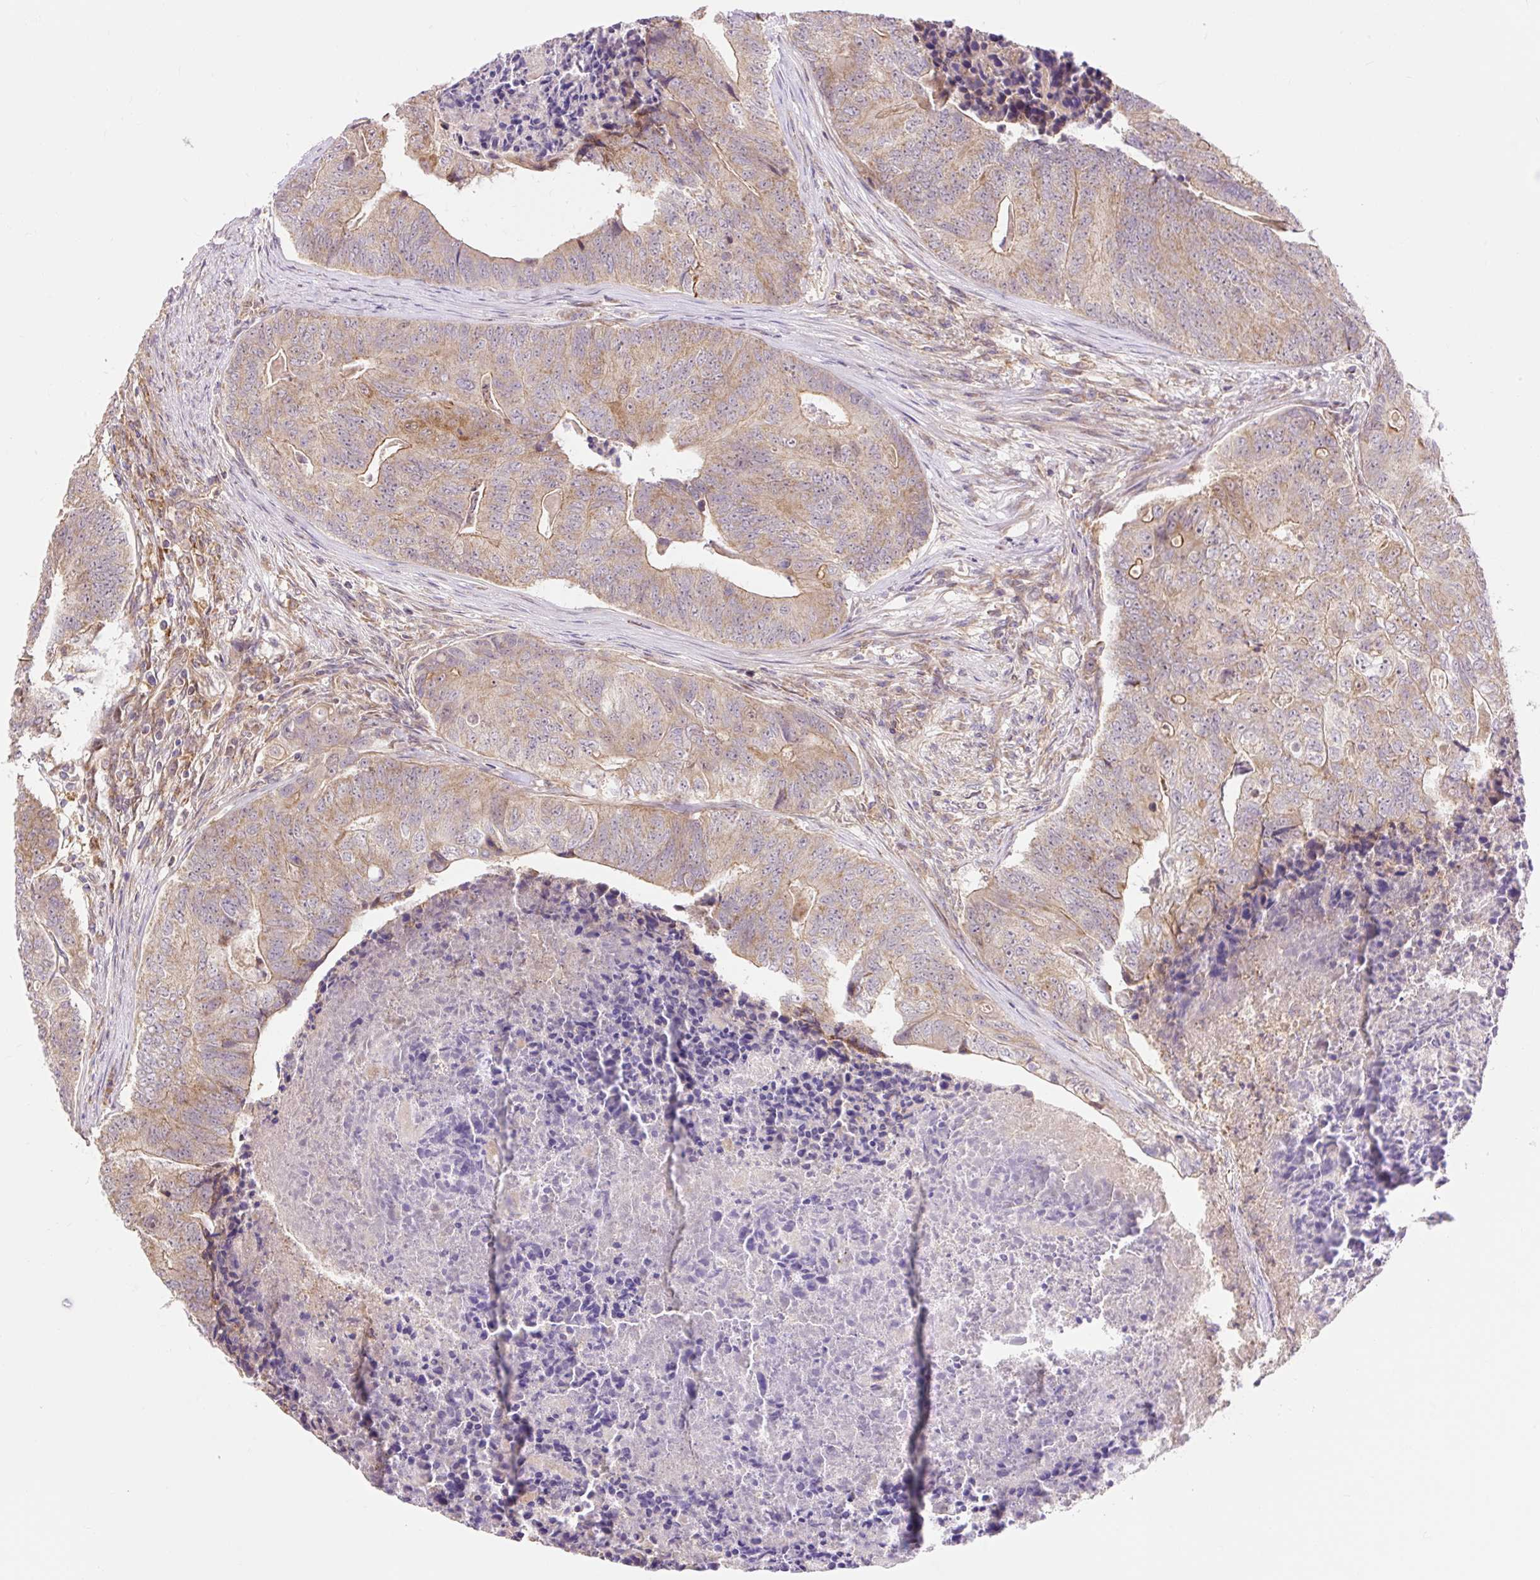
{"staining": {"intensity": "moderate", "quantity": ">75%", "location": "cytoplasmic/membranous"}, "tissue": "colorectal cancer", "cell_type": "Tumor cells", "image_type": "cancer", "snomed": [{"axis": "morphology", "description": "Adenocarcinoma, NOS"}, {"axis": "topography", "description": "Colon"}], "caption": "The immunohistochemical stain labels moderate cytoplasmic/membranous expression in tumor cells of colorectal cancer tissue. Ihc stains the protein of interest in brown and the nuclei are stained blue.", "gene": "TRIAP1", "patient": {"sex": "female", "age": 67}}